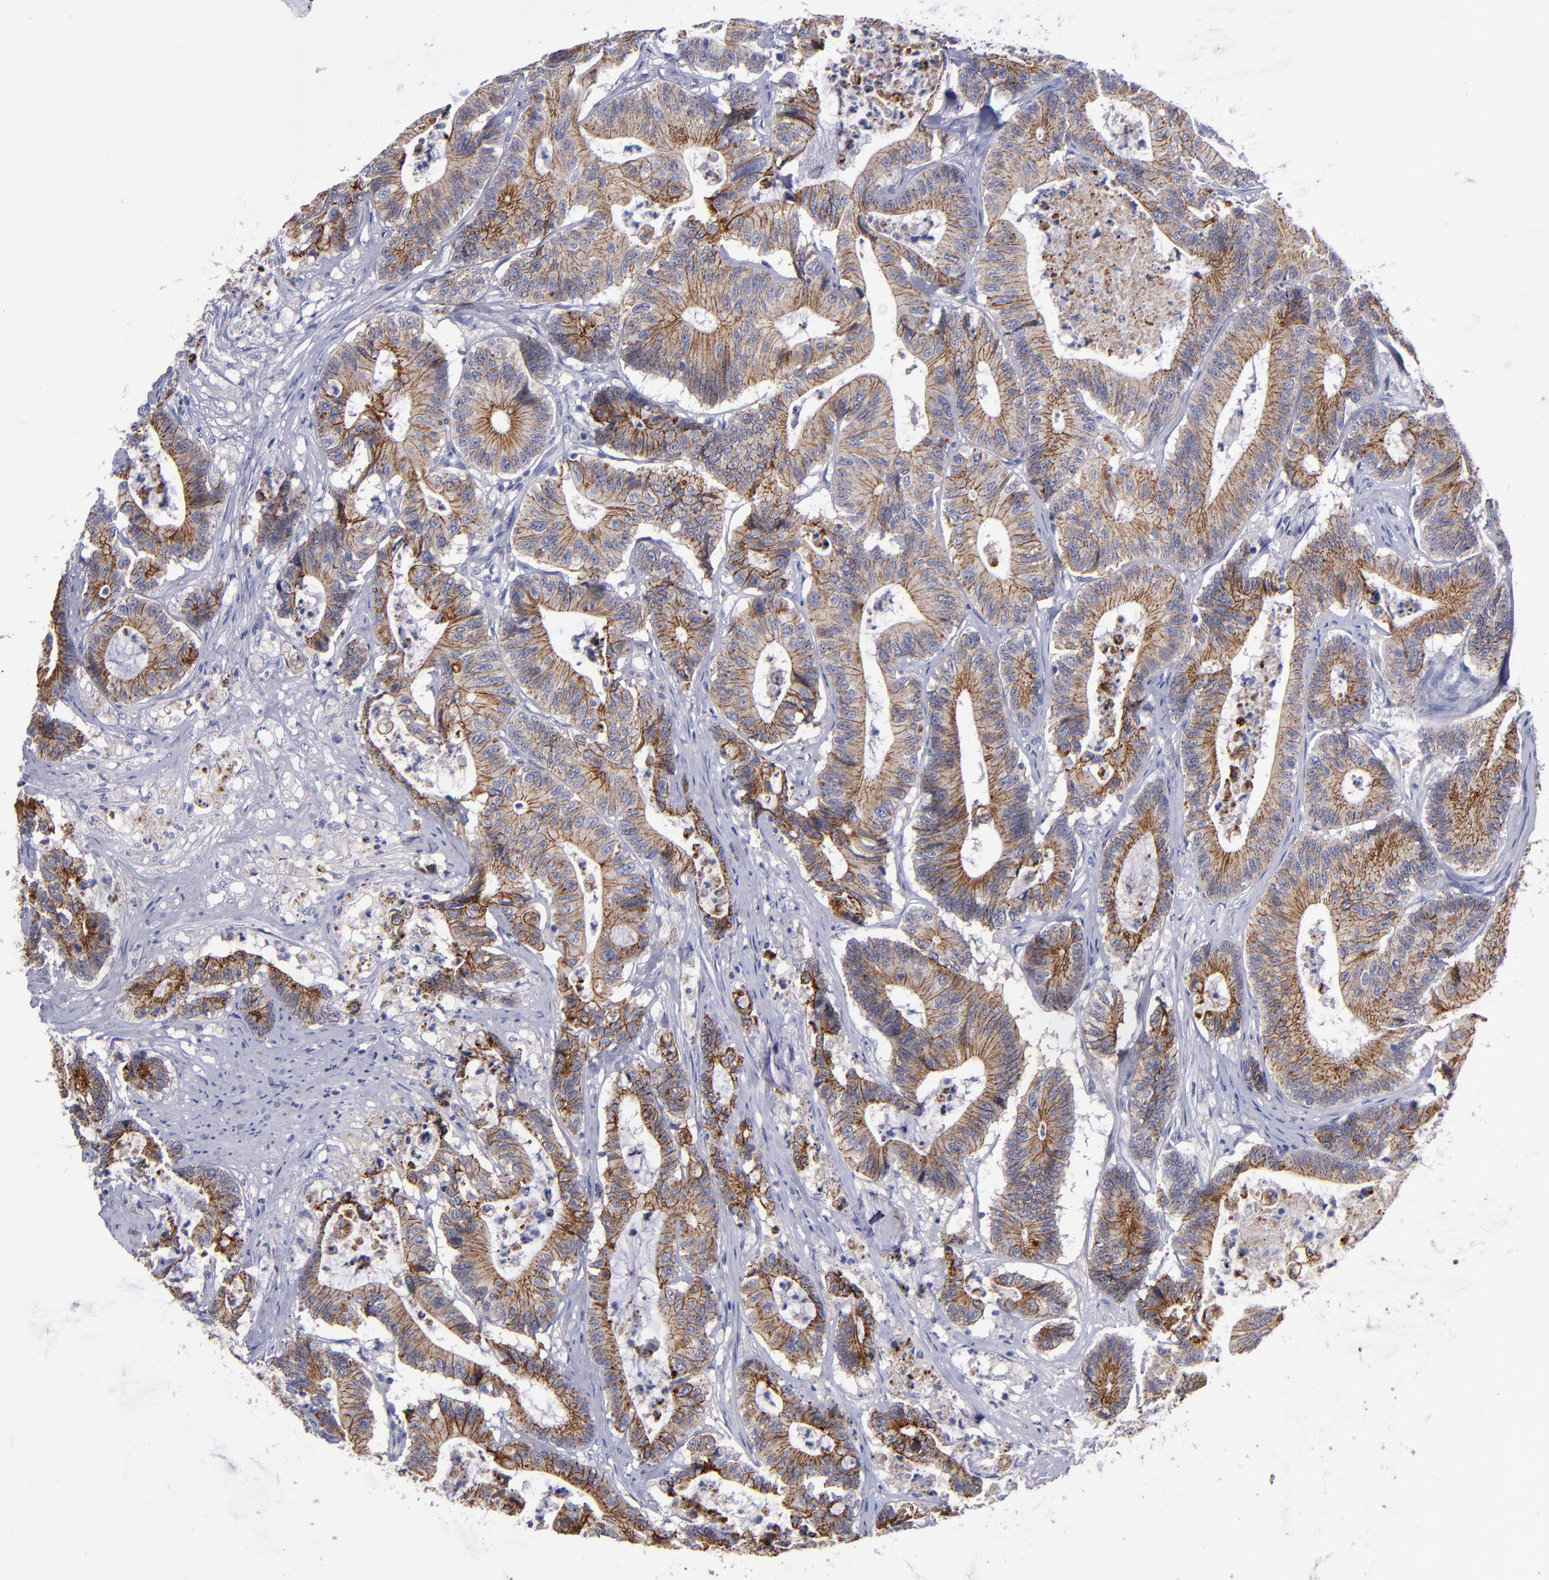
{"staining": {"intensity": "moderate", "quantity": ">75%", "location": "cytoplasmic/membranous"}, "tissue": "colorectal cancer", "cell_type": "Tumor cells", "image_type": "cancer", "snomed": [{"axis": "morphology", "description": "Adenocarcinoma, NOS"}, {"axis": "topography", "description": "Colon"}], "caption": "Immunohistochemical staining of colorectal cancer displays moderate cytoplasmic/membranous protein expression in about >75% of tumor cells. The staining was performed using DAB (3,3'-diaminobenzidine), with brown indicating positive protein expression. Nuclei are stained blue with hematoxylin.", "gene": "CDH3", "patient": {"sex": "female", "age": 84}}